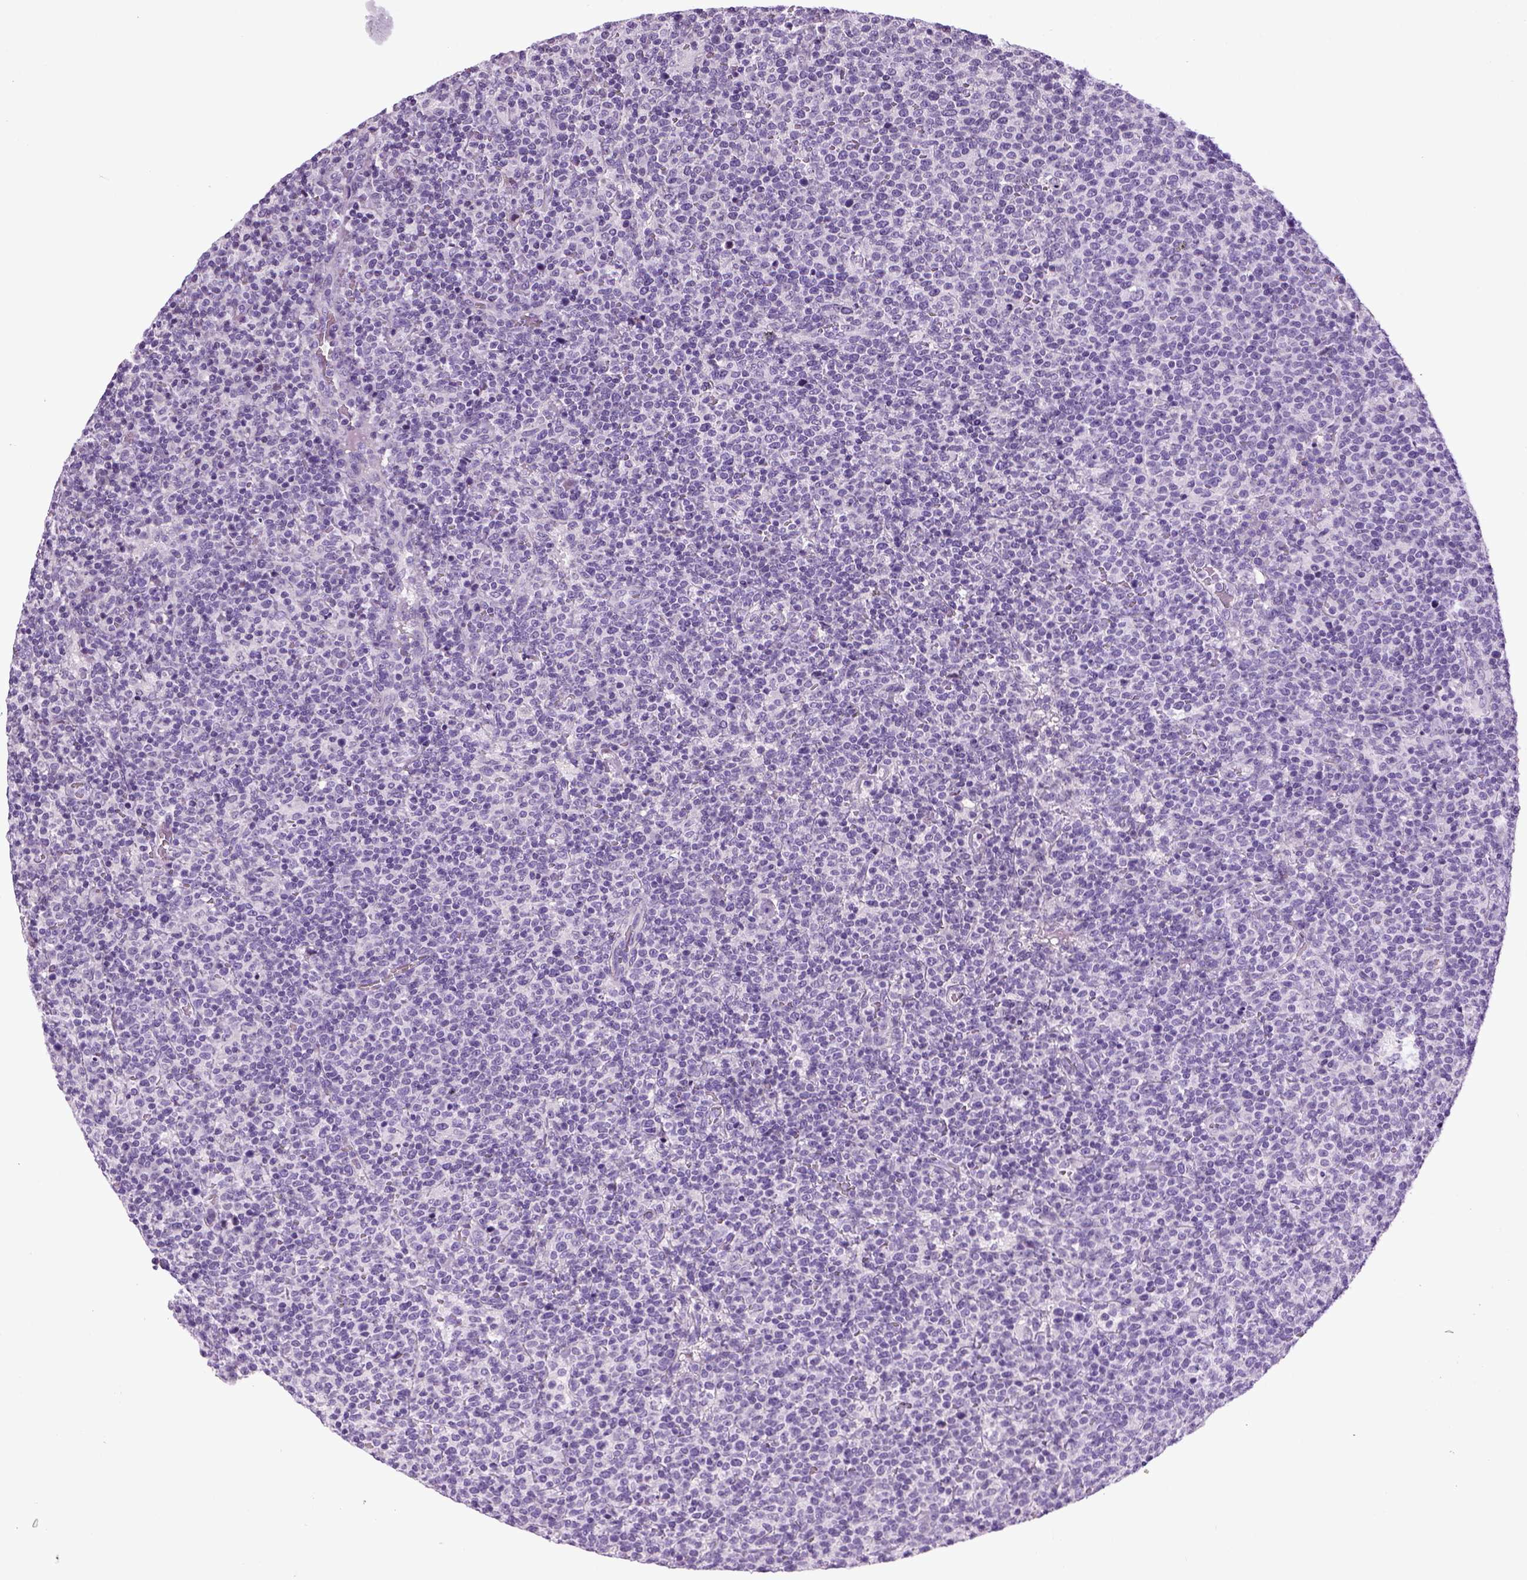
{"staining": {"intensity": "negative", "quantity": "none", "location": "none"}, "tissue": "lymphoma", "cell_type": "Tumor cells", "image_type": "cancer", "snomed": [{"axis": "morphology", "description": "Malignant lymphoma, non-Hodgkin's type, High grade"}, {"axis": "topography", "description": "Lymph node"}], "caption": "This is a histopathology image of immunohistochemistry staining of lymphoma, which shows no positivity in tumor cells.", "gene": "HMCN2", "patient": {"sex": "male", "age": 61}}